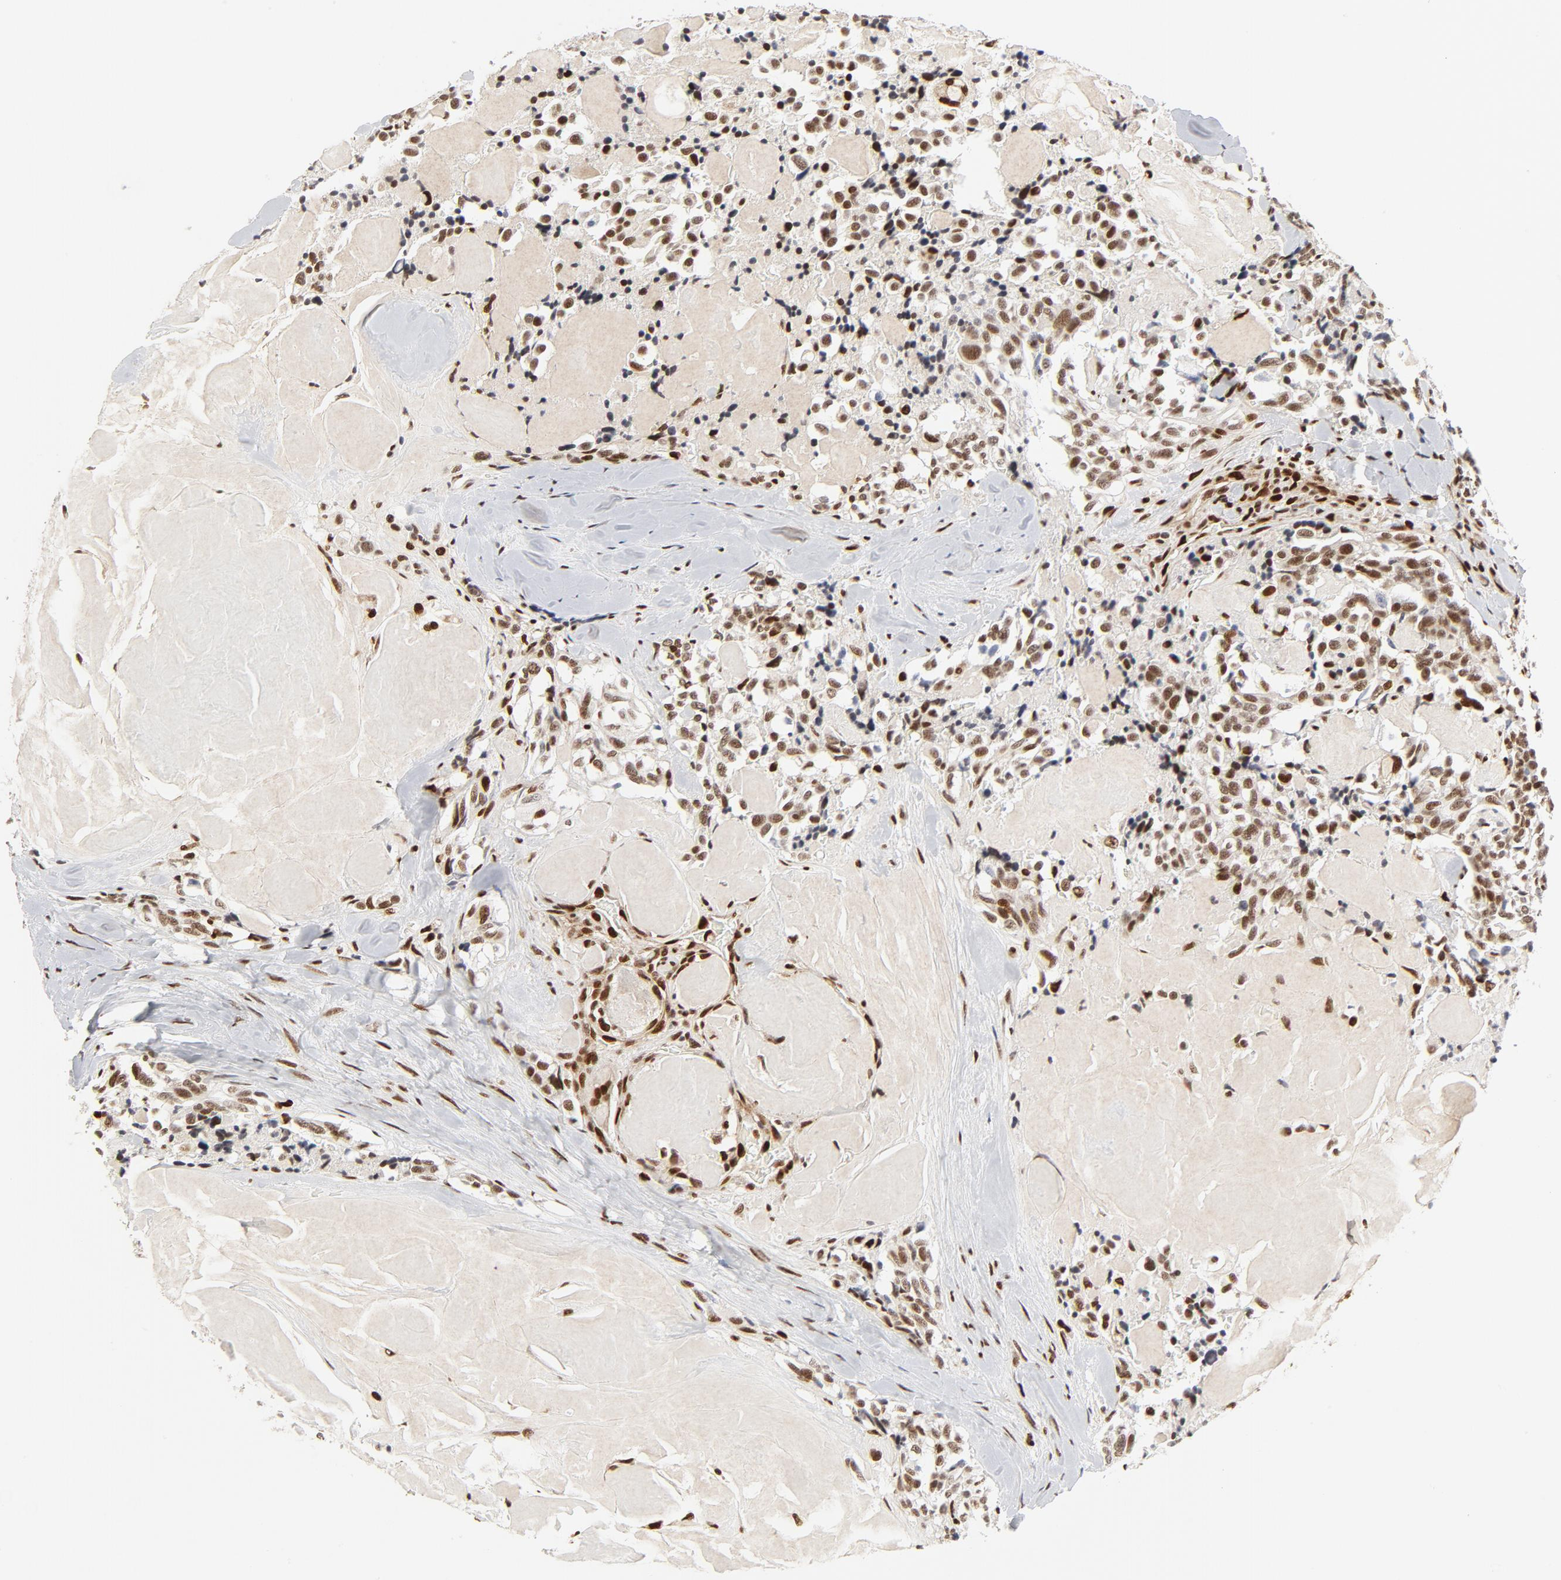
{"staining": {"intensity": "moderate", "quantity": ">75%", "location": "nuclear"}, "tissue": "thyroid cancer", "cell_type": "Tumor cells", "image_type": "cancer", "snomed": [{"axis": "morphology", "description": "Carcinoma, NOS"}, {"axis": "morphology", "description": "Carcinoid, malignant, NOS"}, {"axis": "topography", "description": "Thyroid gland"}], "caption": "Approximately >75% of tumor cells in carcinoma (thyroid) display moderate nuclear protein staining as visualized by brown immunohistochemical staining.", "gene": "MEF2A", "patient": {"sex": "male", "age": 33}}